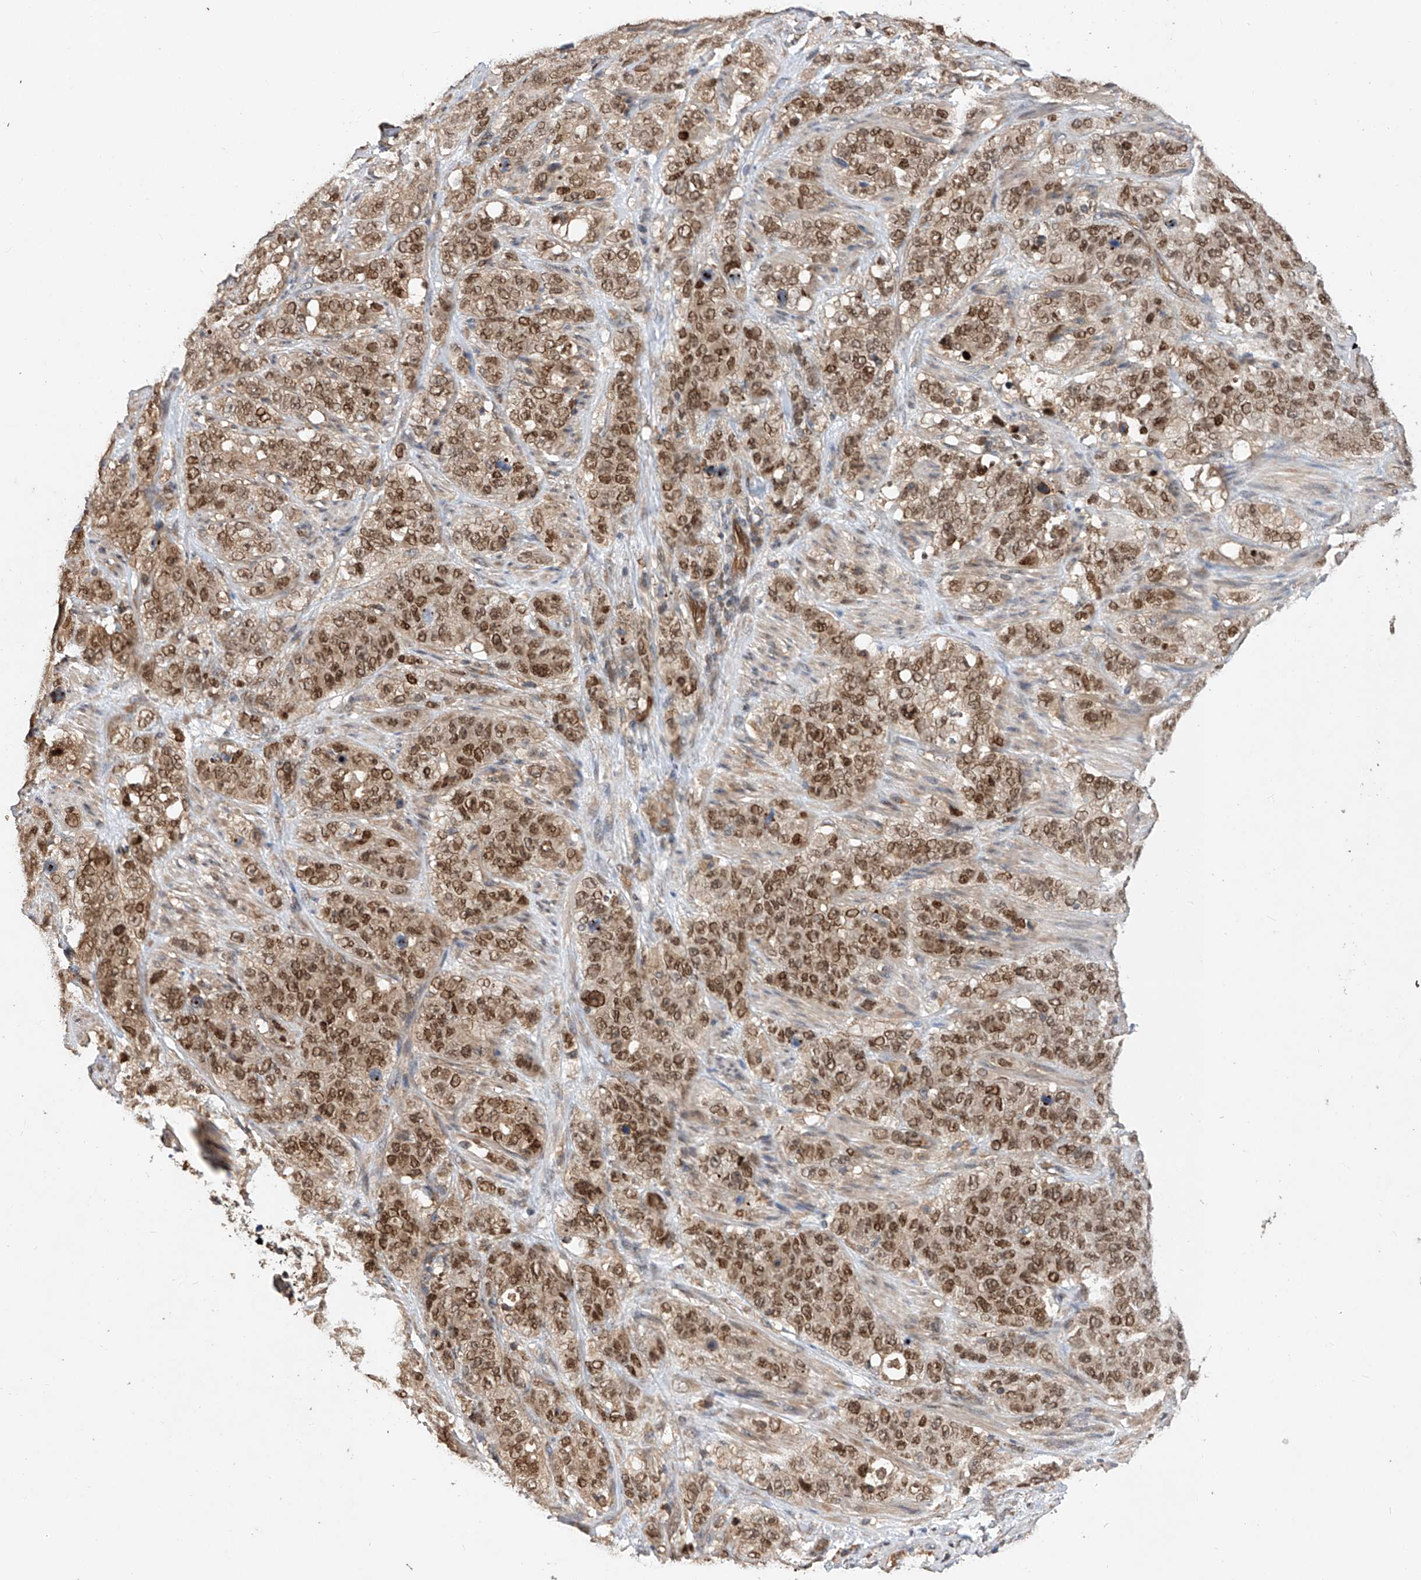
{"staining": {"intensity": "moderate", "quantity": ">75%", "location": "cytoplasmic/membranous,nuclear"}, "tissue": "stomach cancer", "cell_type": "Tumor cells", "image_type": "cancer", "snomed": [{"axis": "morphology", "description": "Adenocarcinoma, NOS"}, {"axis": "topography", "description": "Stomach"}], "caption": "Protein expression analysis of adenocarcinoma (stomach) demonstrates moderate cytoplasmic/membranous and nuclear expression in approximately >75% of tumor cells. The staining is performed using DAB (3,3'-diaminobenzidine) brown chromogen to label protein expression. The nuclei are counter-stained blue using hematoxylin.", "gene": "RILPL2", "patient": {"sex": "male", "age": 48}}